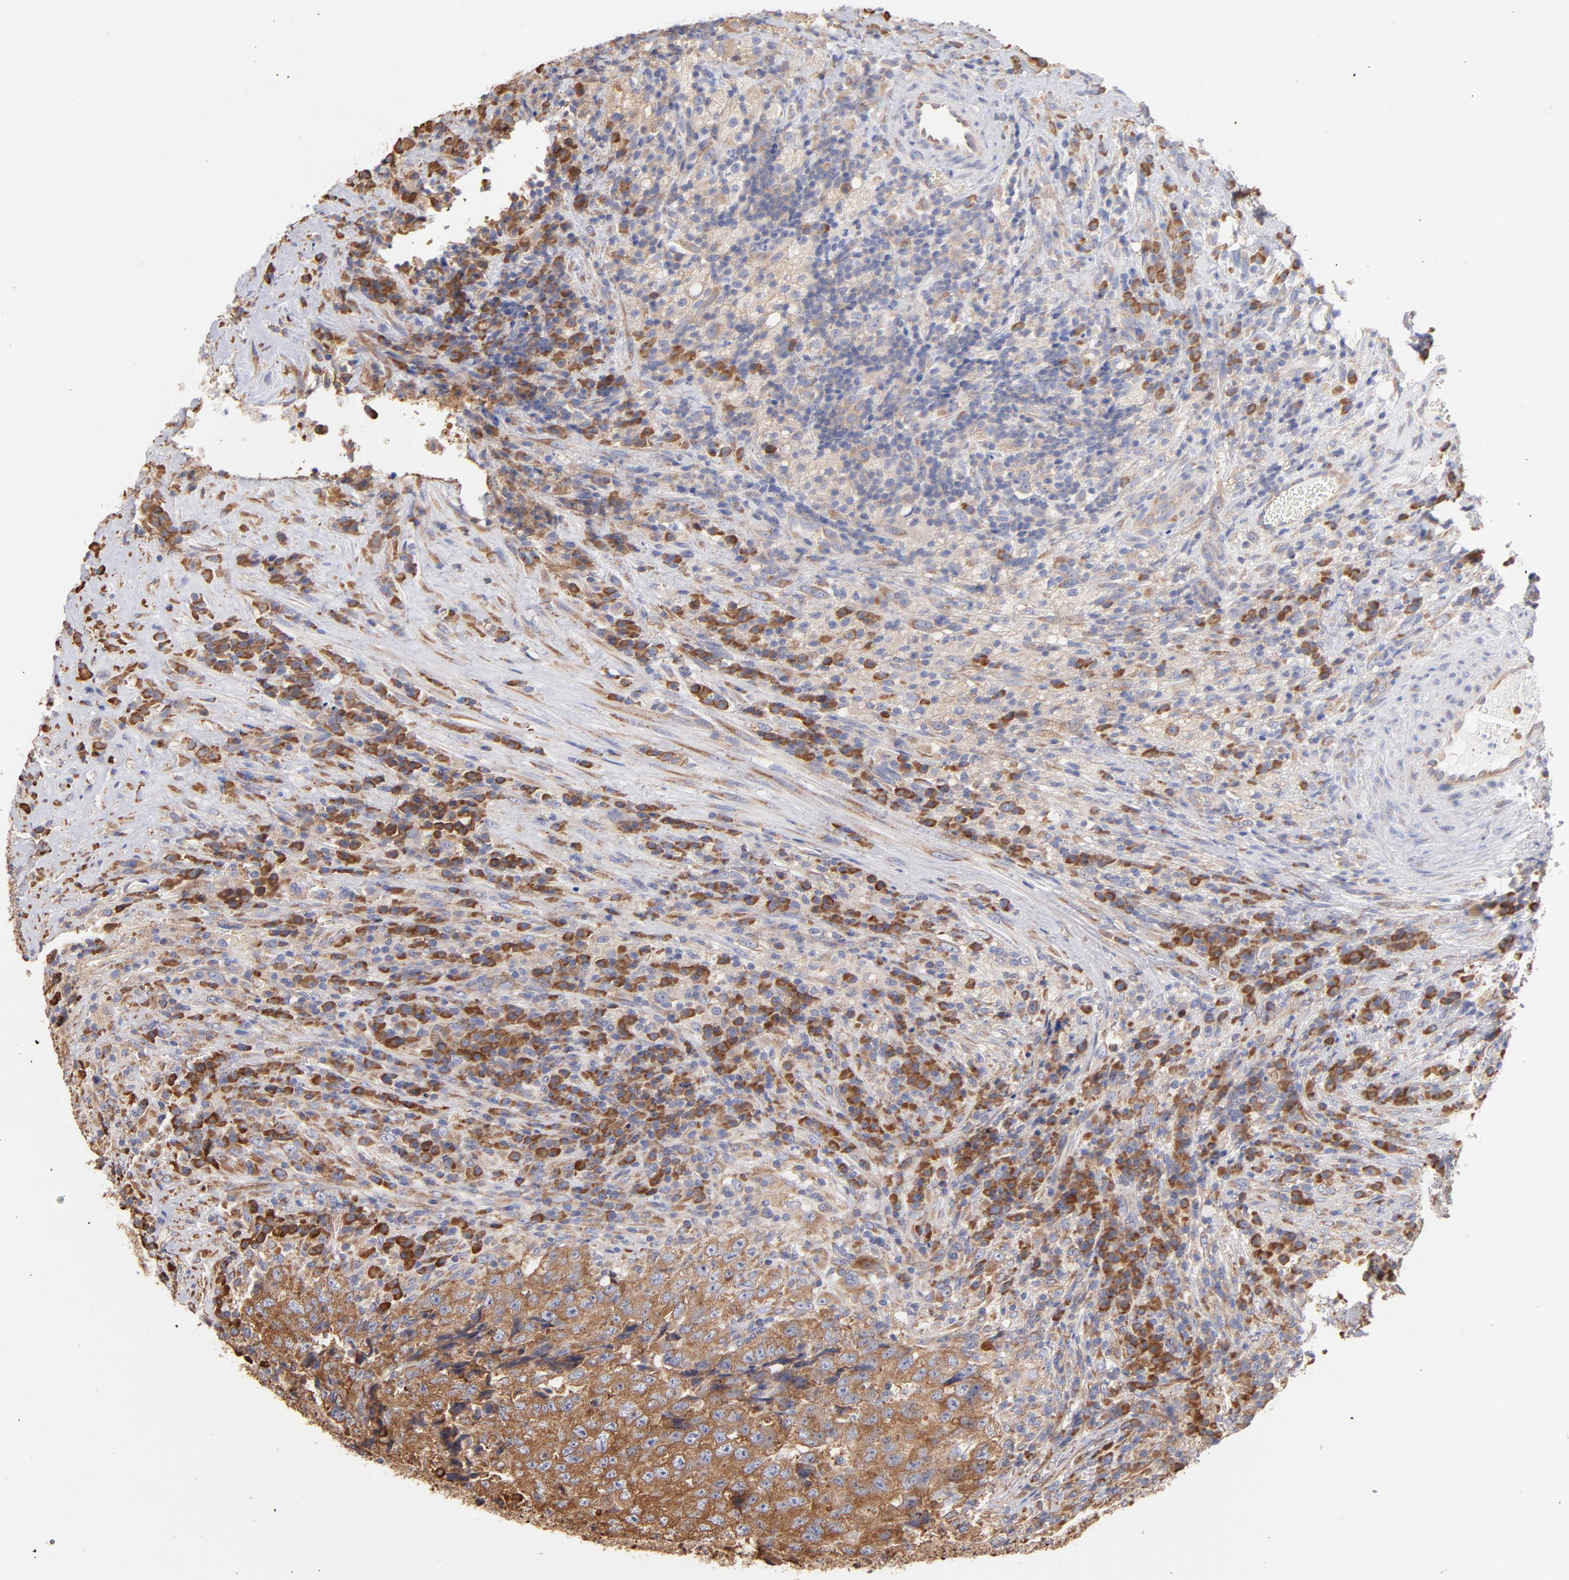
{"staining": {"intensity": "moderate", "quantity": ">75%", "location": "cytoplasmic/membranous"}, "tissue": "testis cancer", "cell_type": "Tumor cells", "image_type": "cancer", "snomed": [{"axis": "morphology", "description": "Necrosis, NOS"}, {"axis": "morphology", "description": "Carcinoma, Embryonal, NOS"}, {"axis": "topography", "description": "Testis"}], "caption": "Immunohistochemistry of testis embryonal carcinoma exhibits medium levels of moderate cytoplasmic/membranous expression in about >75% of tumor cells.", "gene": "RPL9", "patient": {"sex": "male", "age": 19}}